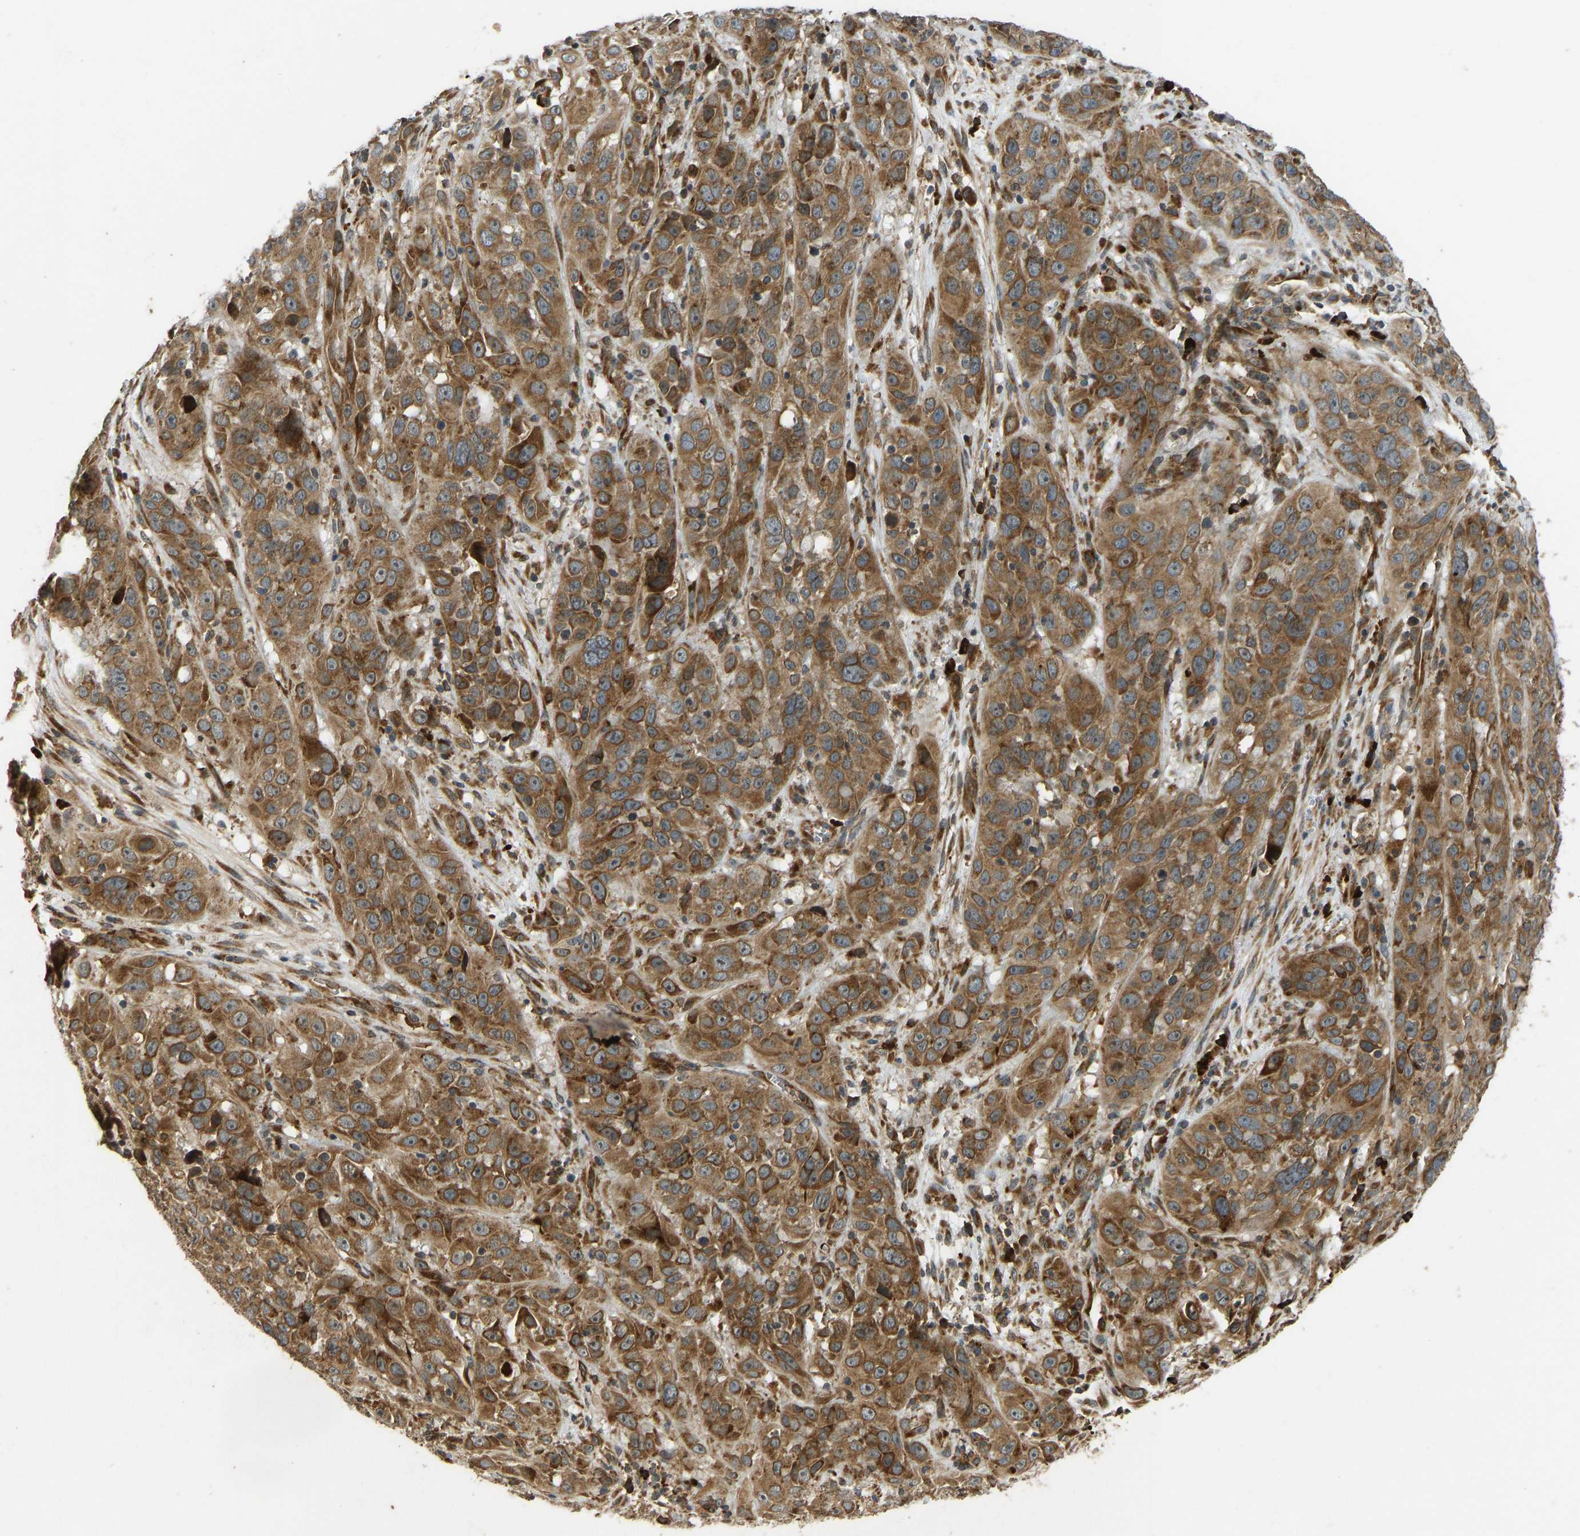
{"staining": {"intensity": "moderate", "quantity": ">75%", "location": "cytoplasmic/membranous"}, "tissue": "cervical cancer", "cell_type": "Tumor cells", "image_type": "cancer", "snomed": [{"axis": "morphology", "description": "Squamous cell carcinoma, NOS"}, {"axis": "topography", "description": "Cervix"}], "caption": "Cervical cancer (squamous cell carcinoma) stained with immunohistochemistry displays moderate cytoplasmic/membranous staining in approximately >75% of tumor cells. Nuclei are stained in blue.", "gene": "RPN2", "patient": {"sex": "female", "age": 32}}